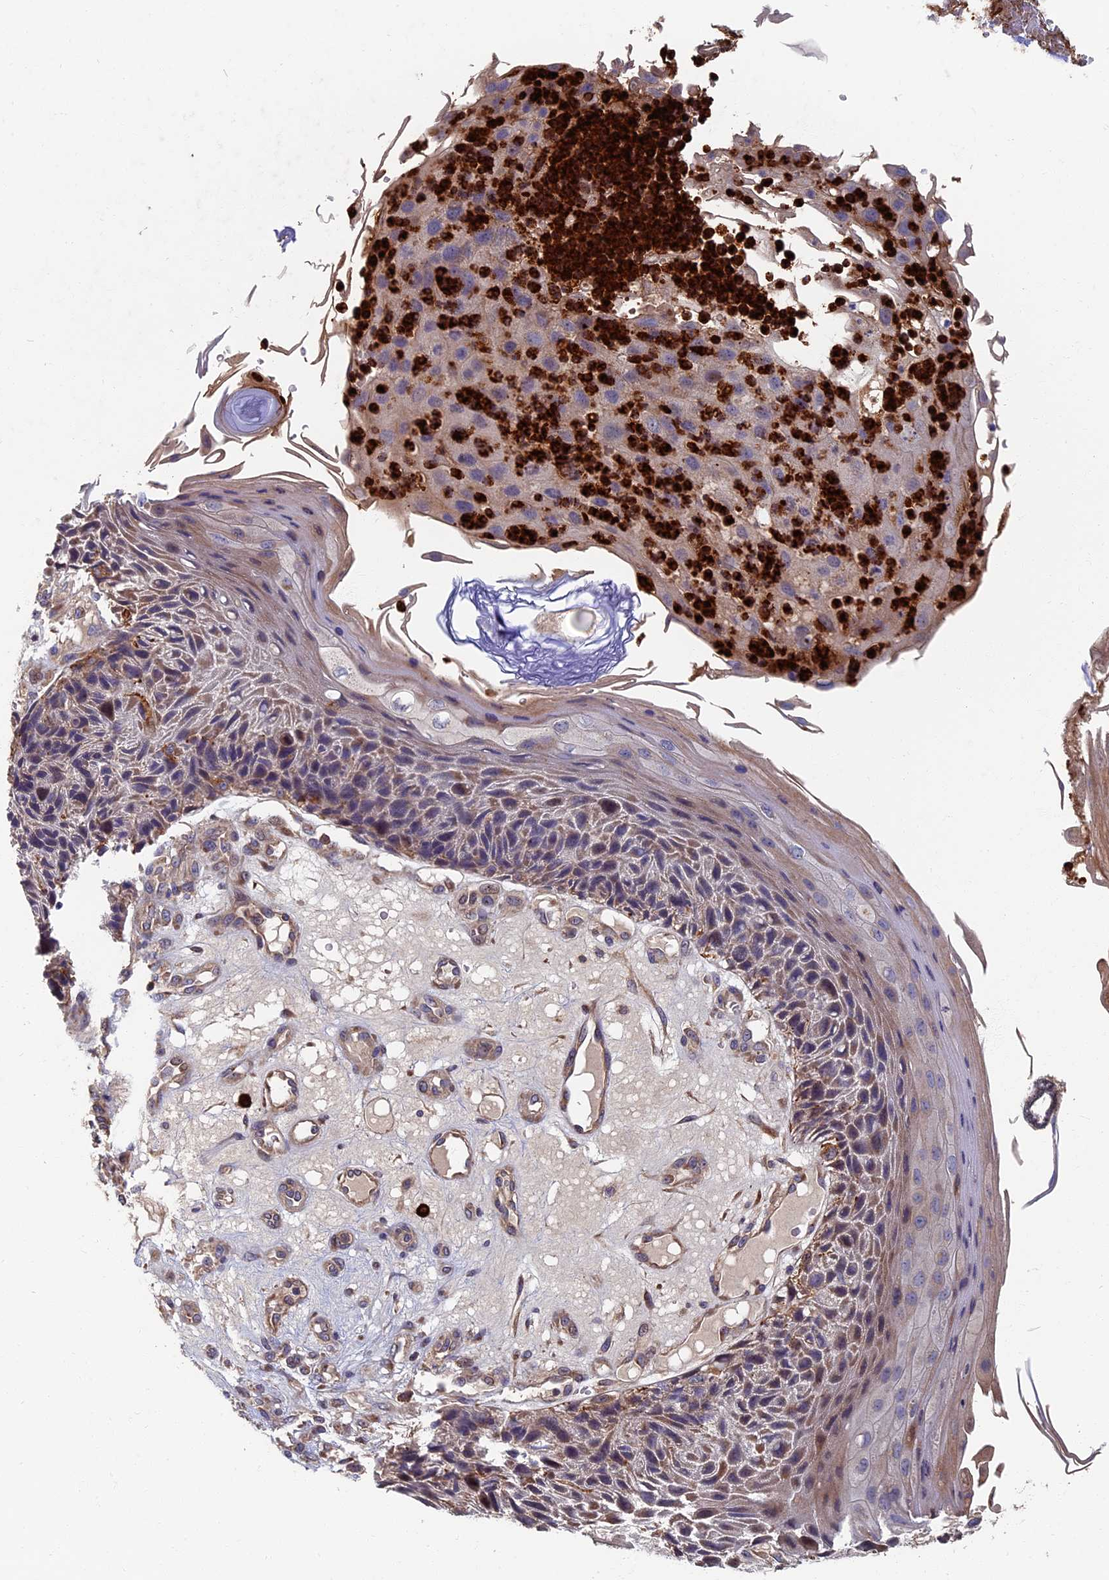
{"staining": {"intensity": "weak", "quantity": "25%-75%", "location": "cytoplasmic/membranous"}, "tissue": "skin cancer", "cell_type": "Tumor cells", "image_type": "cancer", "snomed": [{"axis": "morphology", "description": "Squamous cell carcinoma, NOS"}, {"axis": "topography", "description": "Skin"}], "caption": "DAB (3,3'-diaminobenzidine) immunohistochemical staining of human skin cancer (squamous cell carcinoma) shows weak cytoplasmic/membranous protein positivity in about 25%-75% of tumor cells.", "gene": "TNK2", "patient": {"sex": "female", "age": 88}}